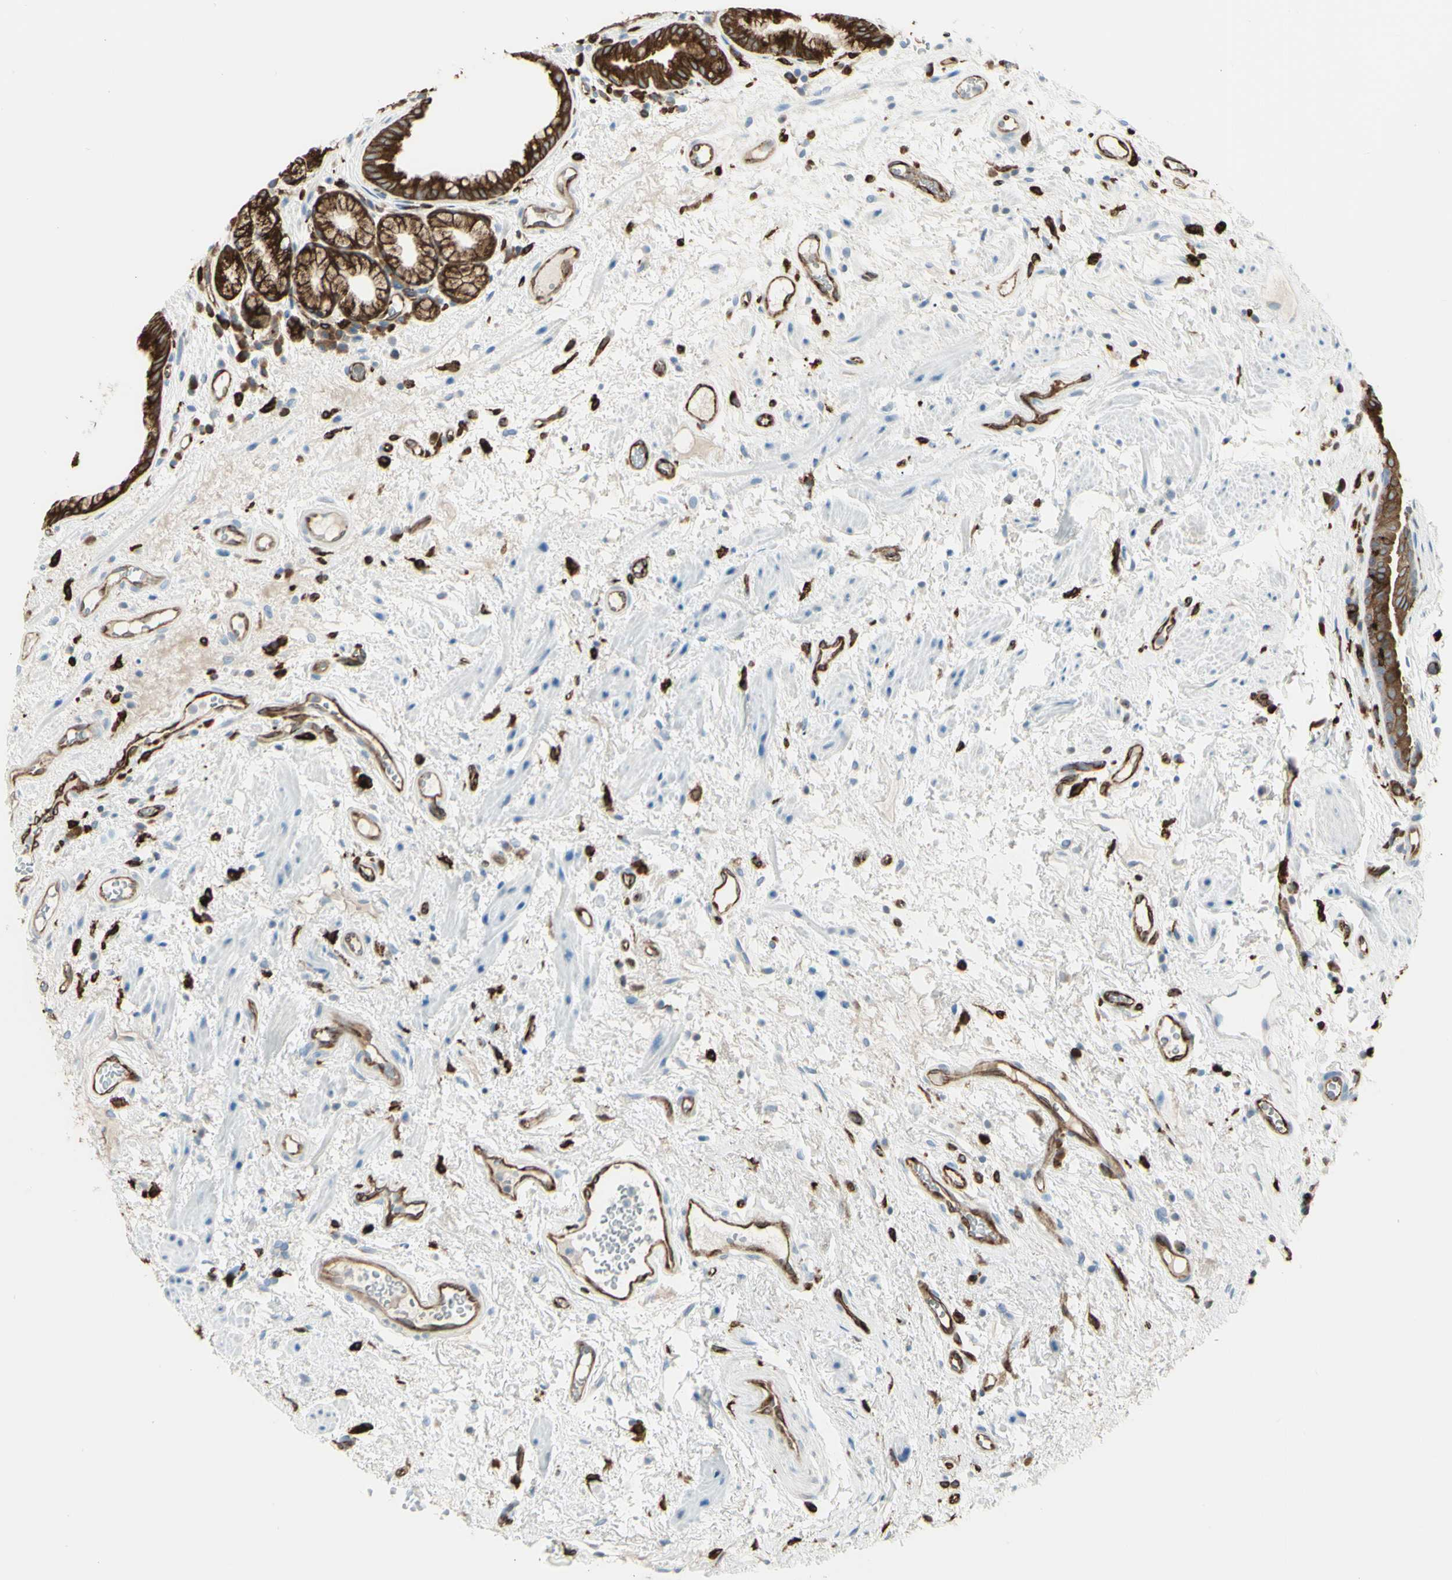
{"staining": {"intensity": "strong", "quantity": ">75%", "location": "cytoplasmic/membranous"}, "tissue": "stomach", "cell_type": "Glandular cells", "image_type": "normal", "snomed": [{"axis": "morphology", "description": "Normal tissue, NOS"}, {"axis": "topography", "description": "Stomach, upper"}], "caption": "Strong cytoplasmic/membranous protein positivity is identified in about >75% of glandular cells in stomach. The staining was performed using DAB, with brown indicating positive protein expression. Nuclei are stained blue with hematoxylin.", "gene": "CD74", "patient": {"sex": "male", "age": 72}}